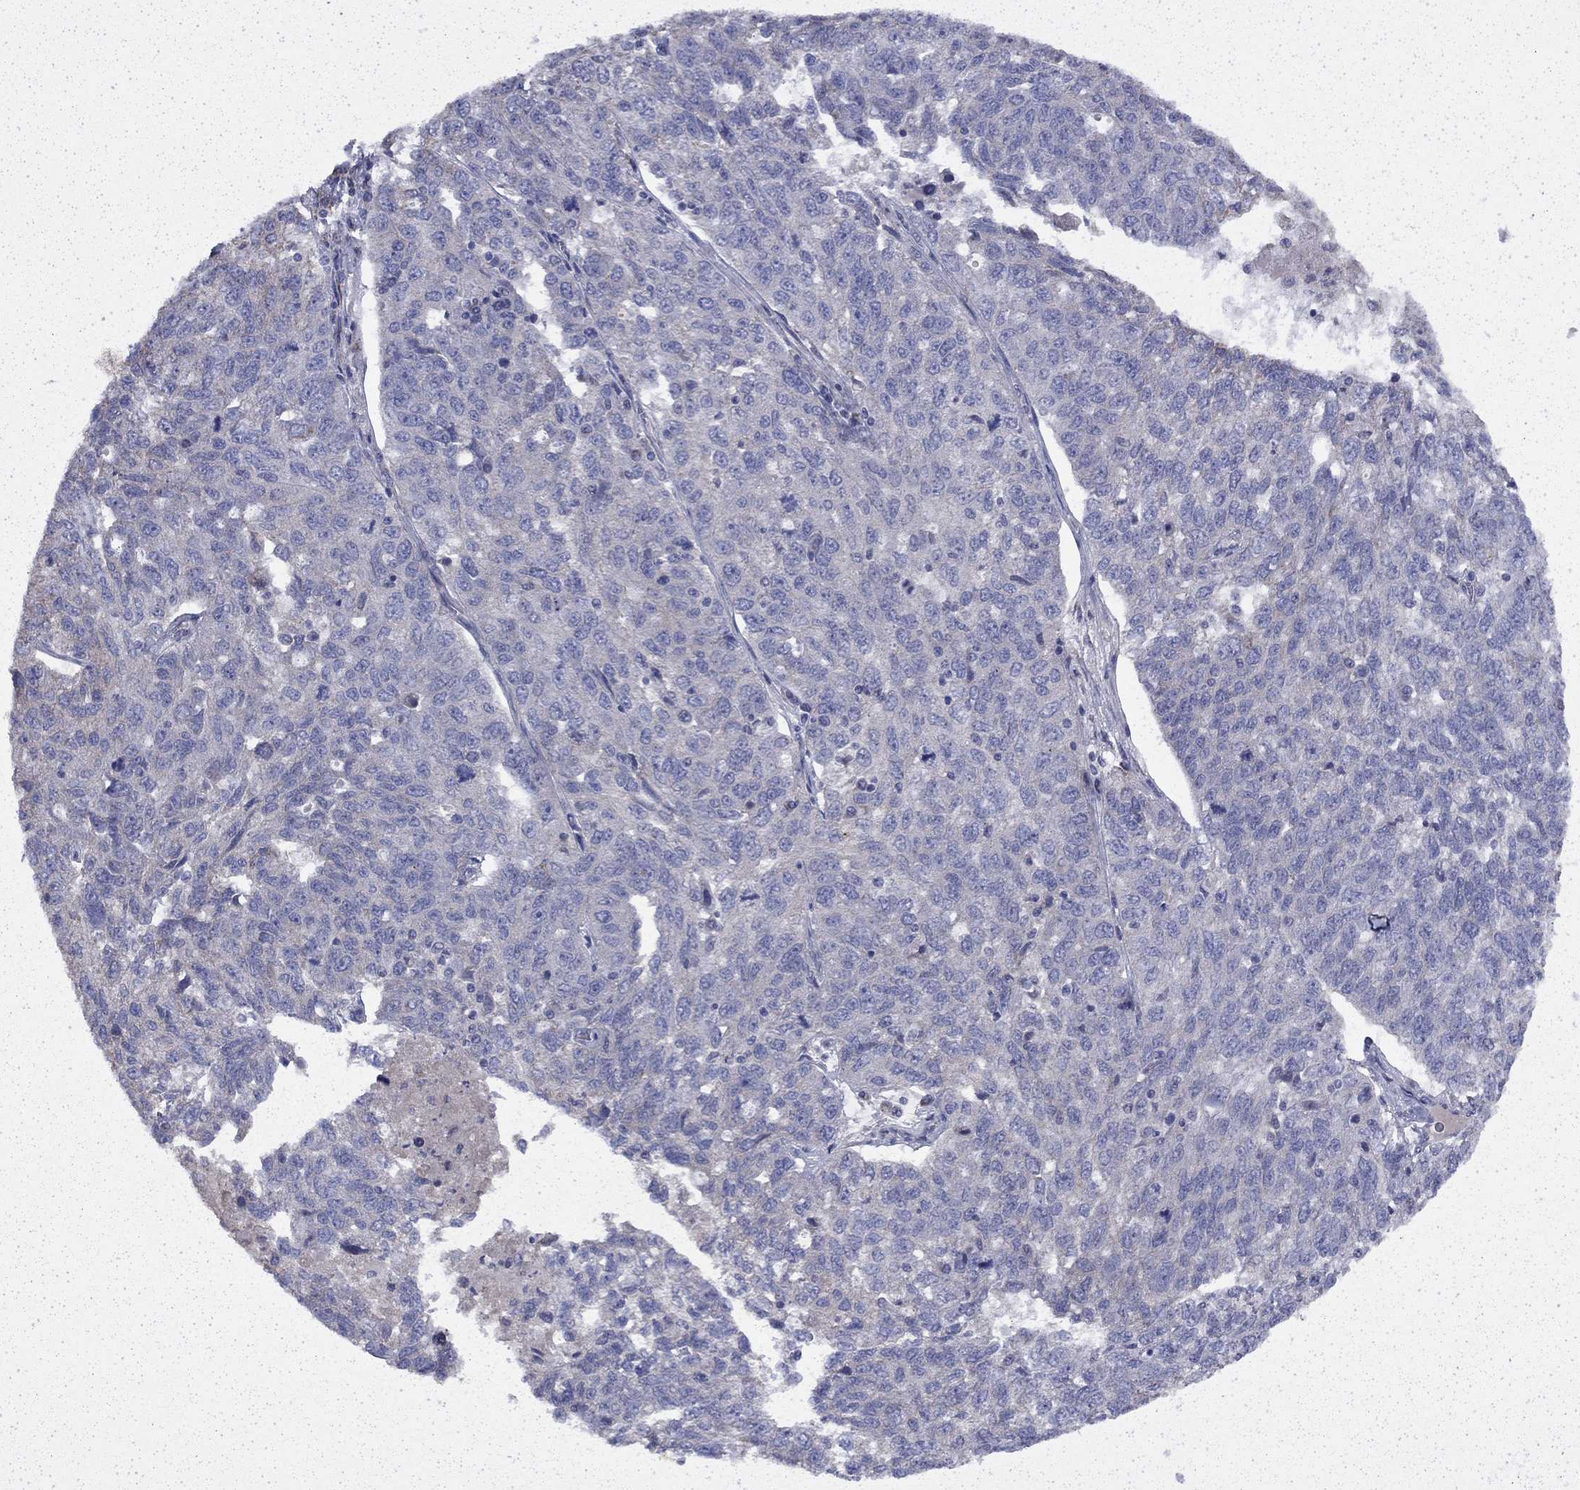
{"staining": {"intensity": "negative", "quantity": "none", "location": "none"}, "tissue": "ovarian cancer", "cell_type": "Tumor cells", "image_type": "cancer", "snomed": [{"axis": "morphology", "description": "Cystadenocarcinoma, serous, NOS"}, {"axis": "topography", "description": "Ovary"}], "caption": "Immunohistochemistry photomicrograph of serous cystadenocarcinoma (ovarian) stained for a protein (brown), which reveals no expression in tumor cells.", "gene": "DTNA", "patient": {"sex": "female", "age": 71}}